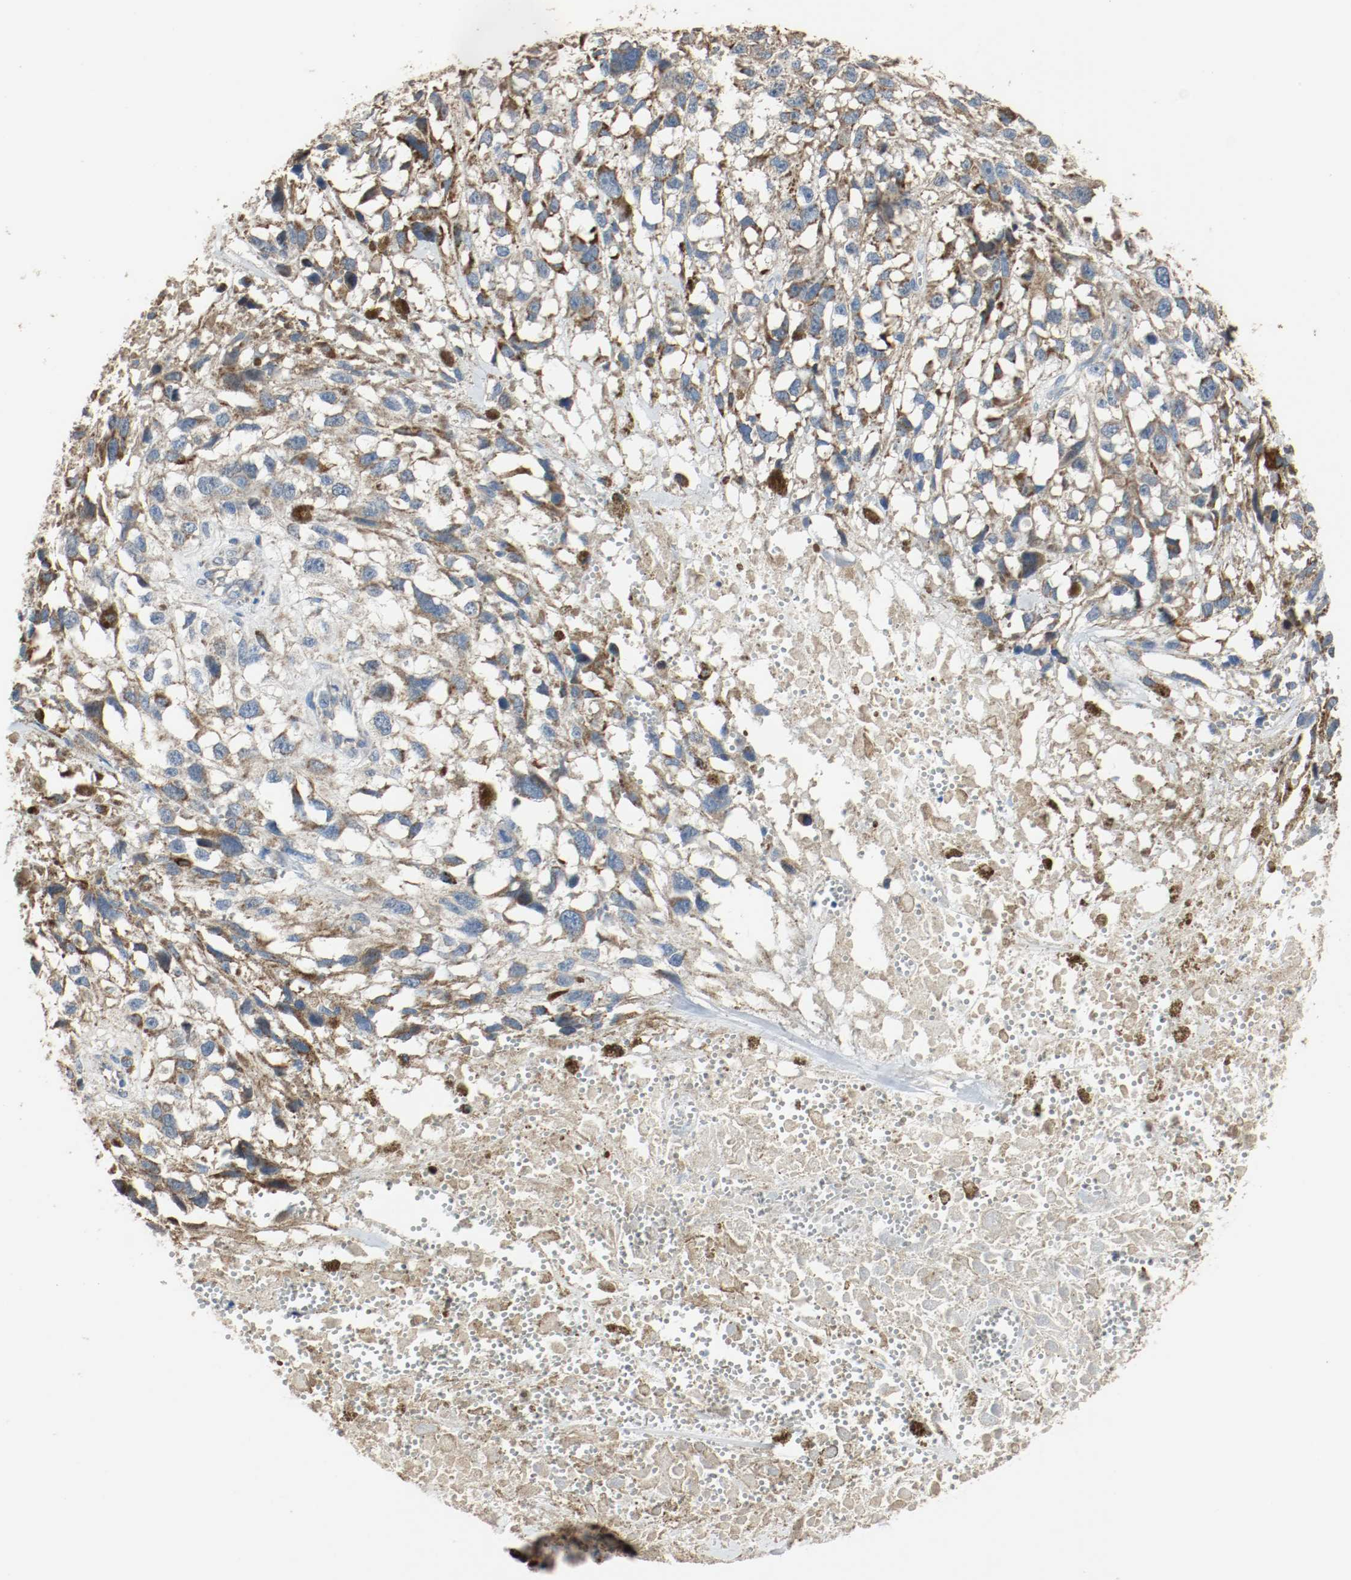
{"staining": {"intensity": "moderate", "quantity": ">75%", "location": "cytoplasmic/membranous"}, "tissue": "melanoma", "cell_type": "Tumor cells", "image_type": "cancer", "snomed": [{"axis": "morphology", "description": "Malignant melanoma, Metastatic site"}, {"axis": "topography", "description": "Lymph node"}], "caption": "The histopathology image reveals a brown stain indicating the presence of a protein in the cytoplasmic/membranous of tumor cells in malignant melanoma (metastatic site). The staining was performed using DAB (3,3'-diaminobenzidine) to visualize the protein expression in brown, while the nuclei were stained in blue with hematoxylin (Magnification: 20x).", "gene": "ALDH4A1", "patient": {"sex": "male", "age": 59}}